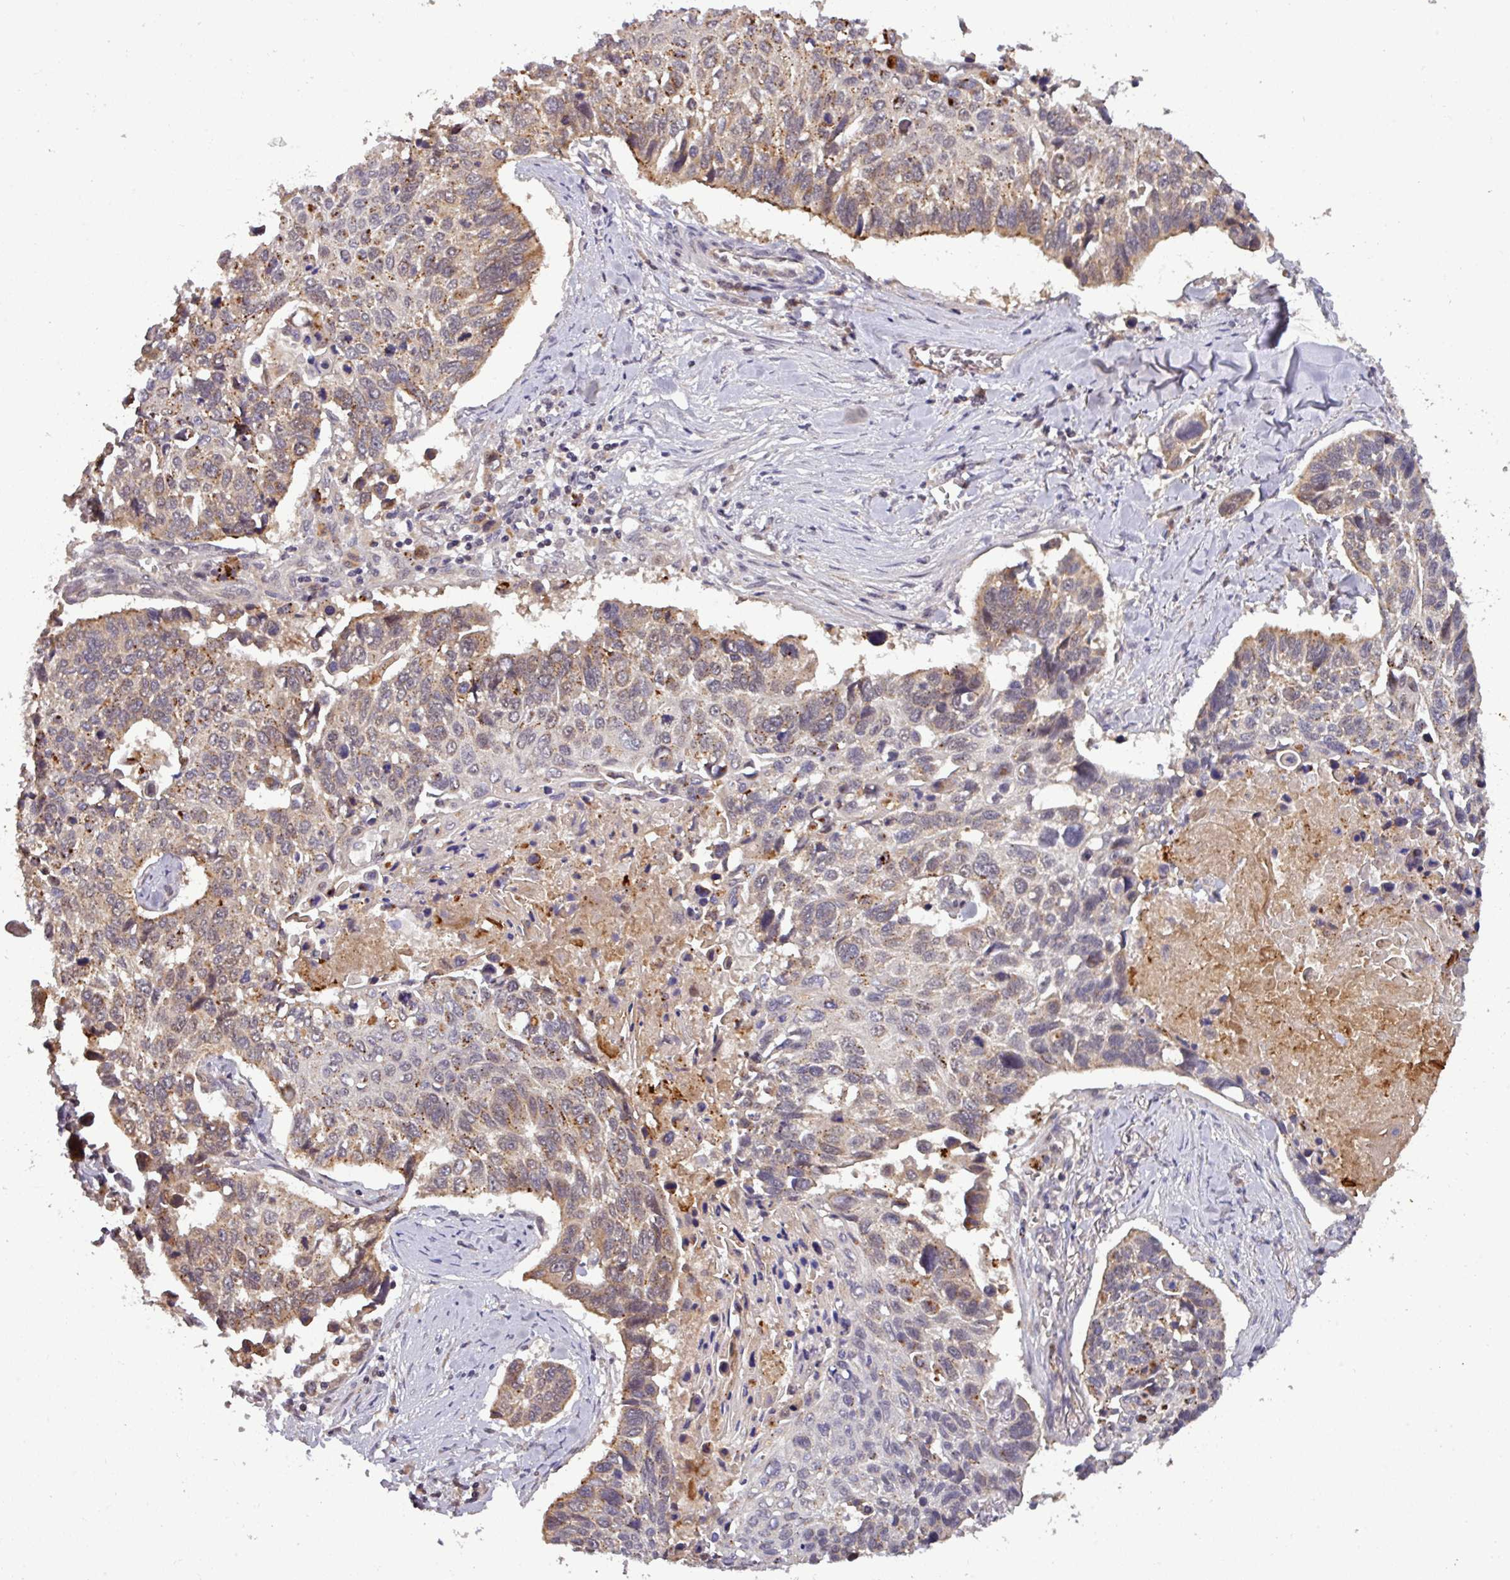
{"staining": {"intensity": "moderate", "quantity": "25%-75%", "location": "cytoplasmic/membranous"}, "tissue": "lung cancer", "cell_type": "Tumor cells", "image_type": "cancer", "snomed": [{"axis": "morphology", "description": "Squamous cell carcinoma, NOS"}, {"axis": "topography", "description": "Lung"}], "caption": "IHC image of human squamous cell carcinoma (lung) stained for a protein (brown), which reveals medium levels of moderate cytoplasmic/membranous staining in approximately 25%-75% of tumor cells.", "gene": "PUS1", "patient": {"sex": "male", "age": 62}}